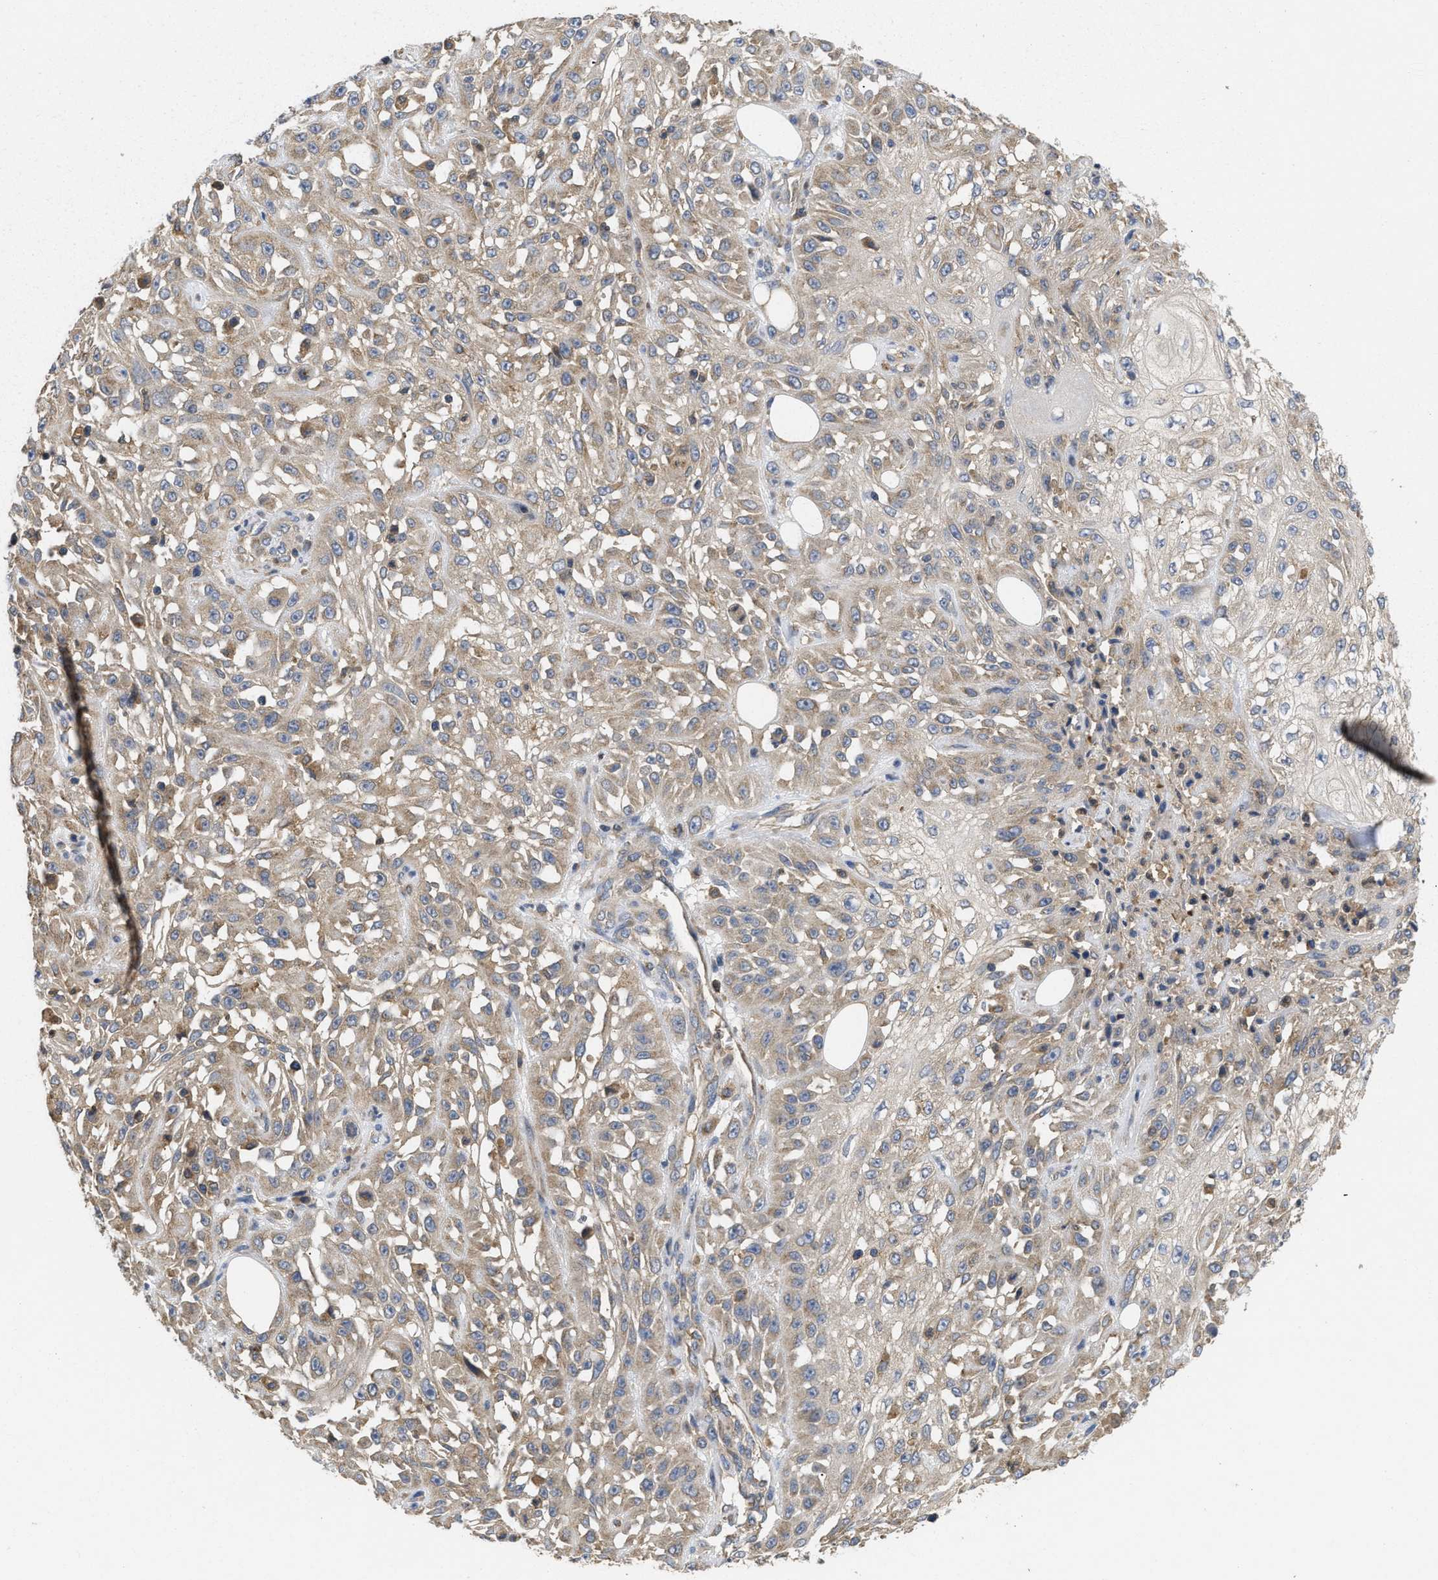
{"staining": {"intensity": "moderate", "quantity": "25%-75%", "location": "cytoplasmic/membranous"}, "tissue": "skin cancer", "cell_type": "Tumor cells", "image_type": "cancer", "snomed": [{"axis": "morphology", "description": "Squamous cell carcinoma, NOS"}, {"axis": "morphology", "description": "Squamous cell carcinoma, metastatic, NOS"}, {"axis": "topography", "description": "Skin"}, {"axis": "topography", "description": "Lymph node"}], "caption": "Immunohistochemistry staining of skin squamous cell carcinoma, which reveals medium levels of moderate cytoplasmic/membranous positivity in about 25%-75% of tumor cells indicating moderate cytoplasmic/membranous protein staining. The staining was performed using DAB (brown) for protein detection and nuclei were counterstained in hematoxylin (blue).", "gene": "RNF216", "patient": {"sex": "male", "age": 75}}